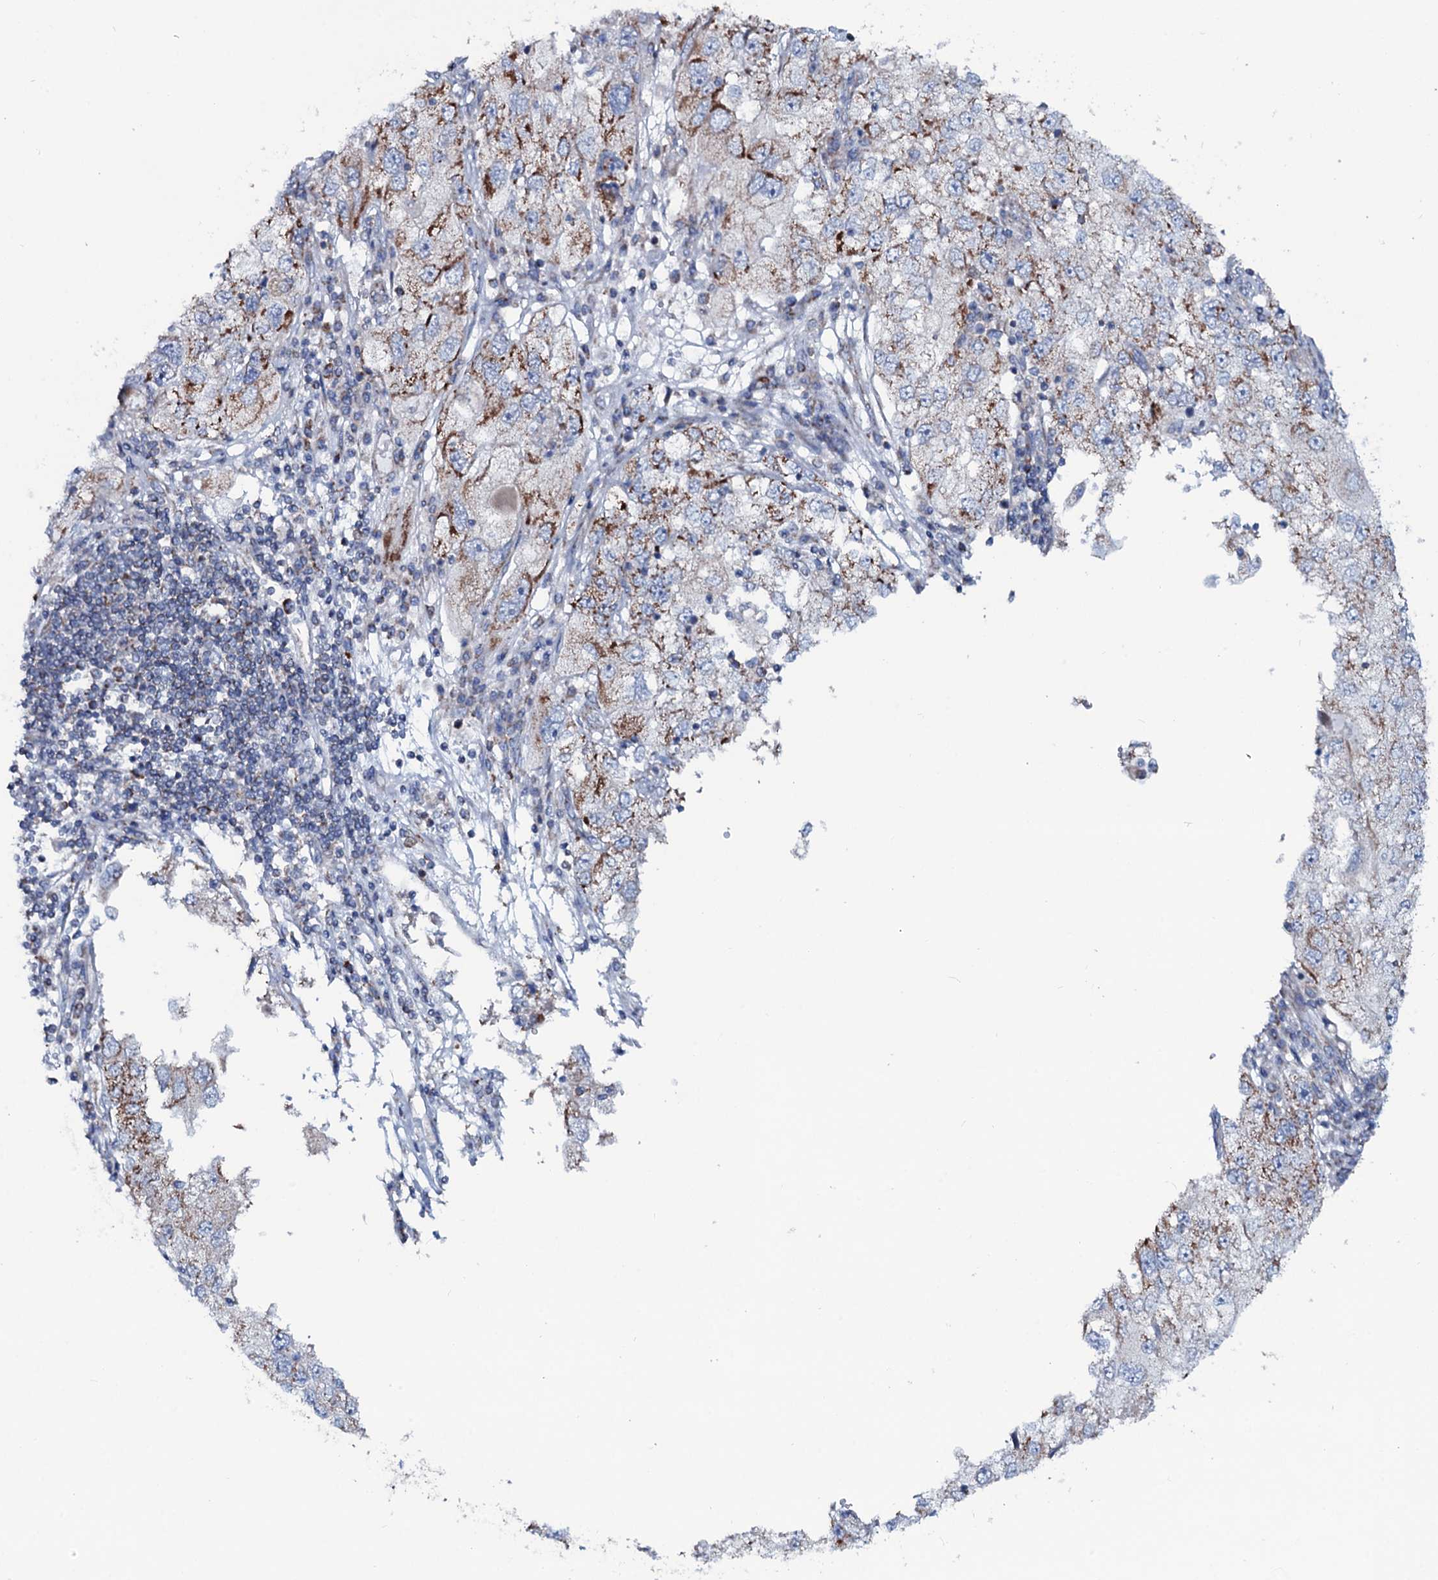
{"staining": {"intensity": "moderate", "quantity": "25%-75%", "location": "cytoplasmic/membranous"}, "tissue": "endometrial cancer", "cell_type": "Tumor cells", "image_type": "cancer", "snomed": [{"axis": "morphology", "description": "Adenocarcinoma, NOS"}, {"axis": "topography", "description": "Endometrium"}], "caption": "Protein staining of endometrial adenocarcinoma tissue demonstrates moderate cytoplasmic/membranous positivity in about 25%-75% of tumor cells.", "gene": "MRPS35", "patient": {"sex": "female", "age": 49}}